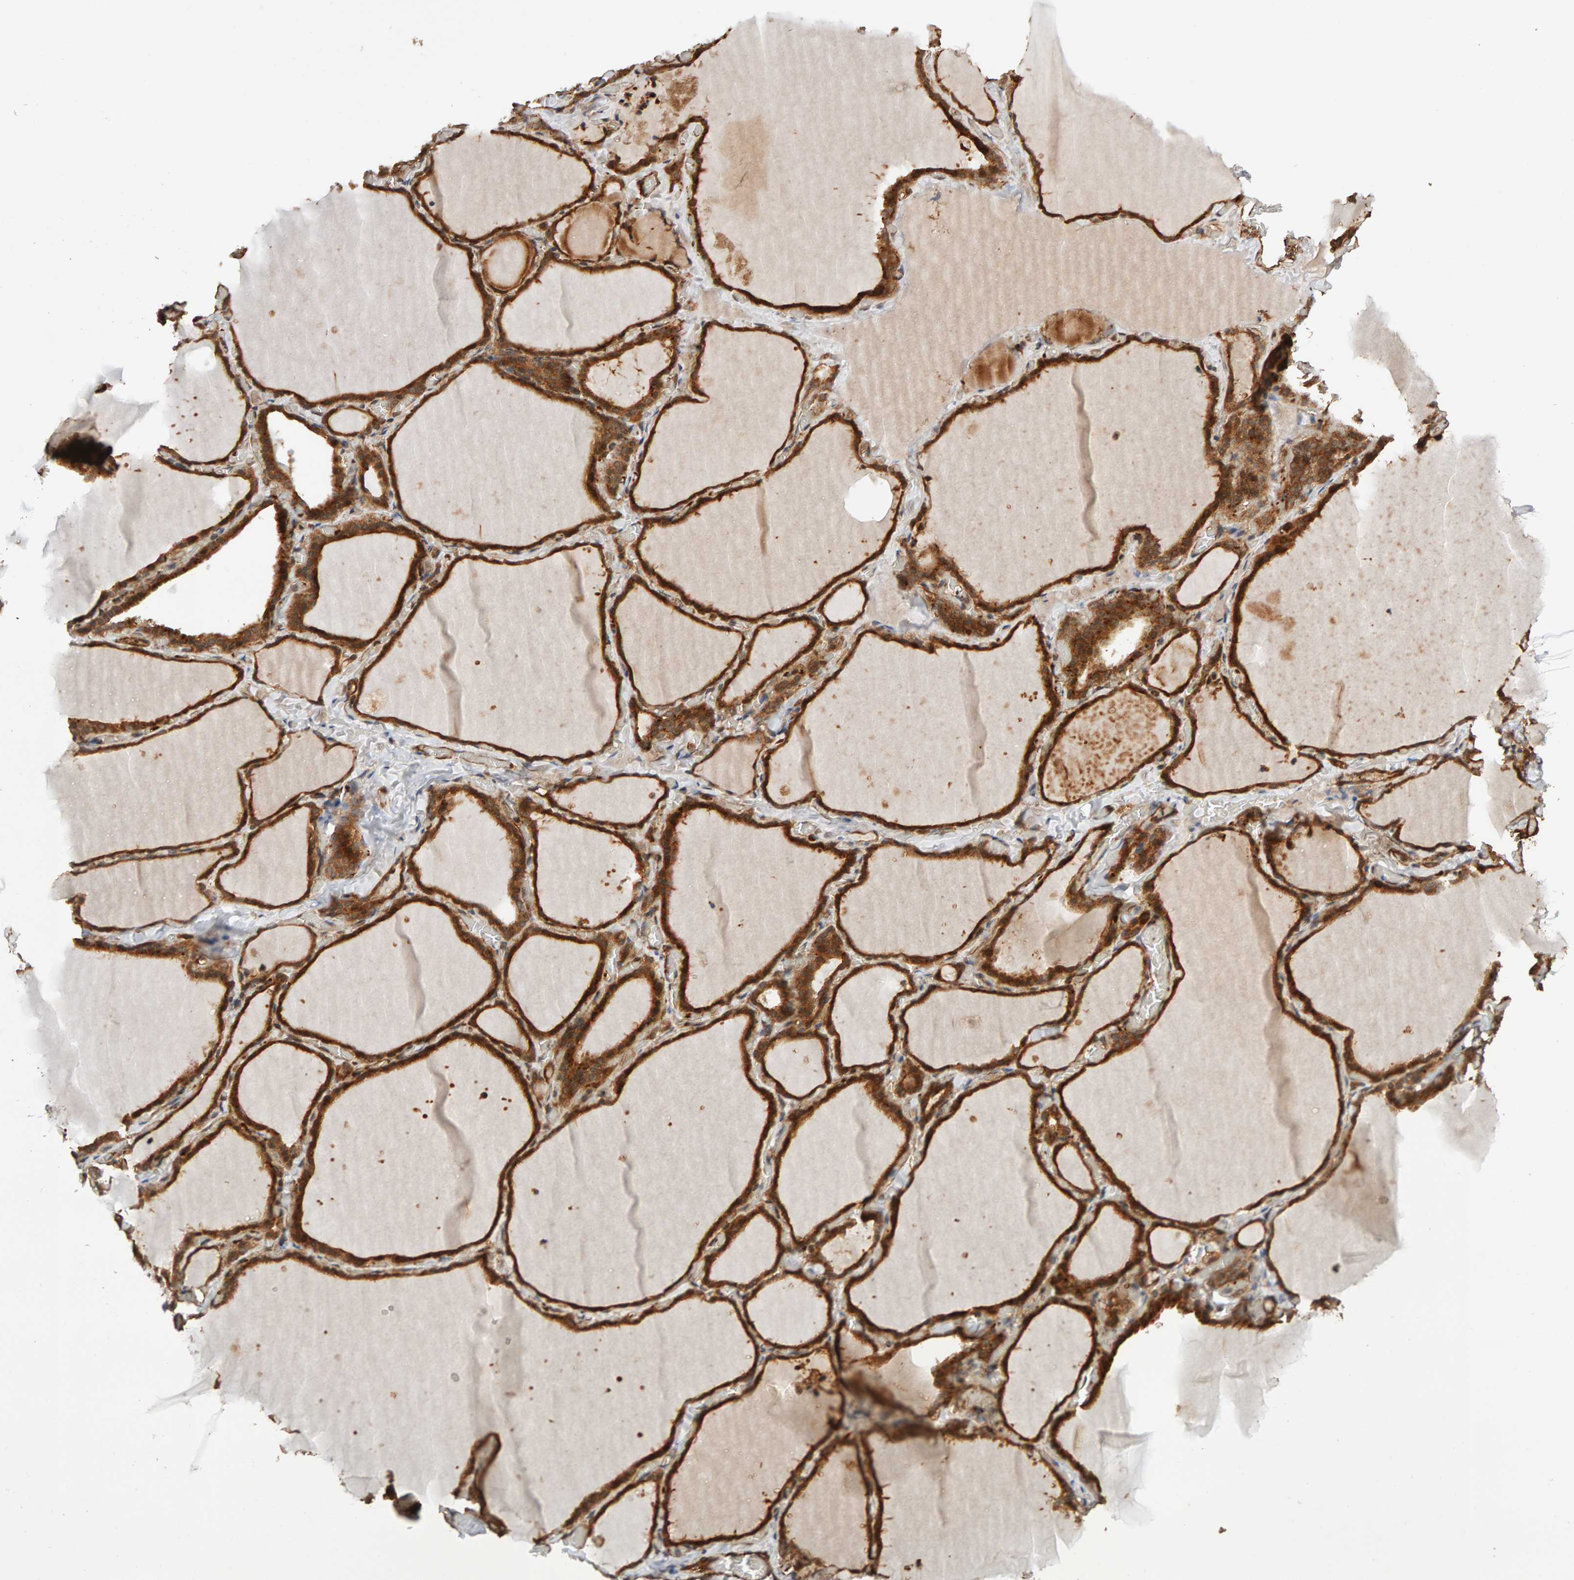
{"staining": {"intensity": "moderate", "quantity": ">75%", "location": "cytoplasmic/membranous"}, "tissue": "thyroid gland", "cell_type": "Glandular cells", "image_type": "normal", "snomed": [{"axis": "morphology", "description": "Normal tissue, NOS"}, {"axis": "topography", "description": "Thyroid gland"}], "caption": "Protein positivity by immunohistochemistry (IHC) exhibits moderate cytoplasmic/membranous staining in about >75% of glandular cells in benign thyroid gland. (DAB (3,3'-diaminobenzidine) IHC with brightfield microscopy, high magnification).", "gene": "SYNRG", "patient": {"sex": "female", "age": 22}}